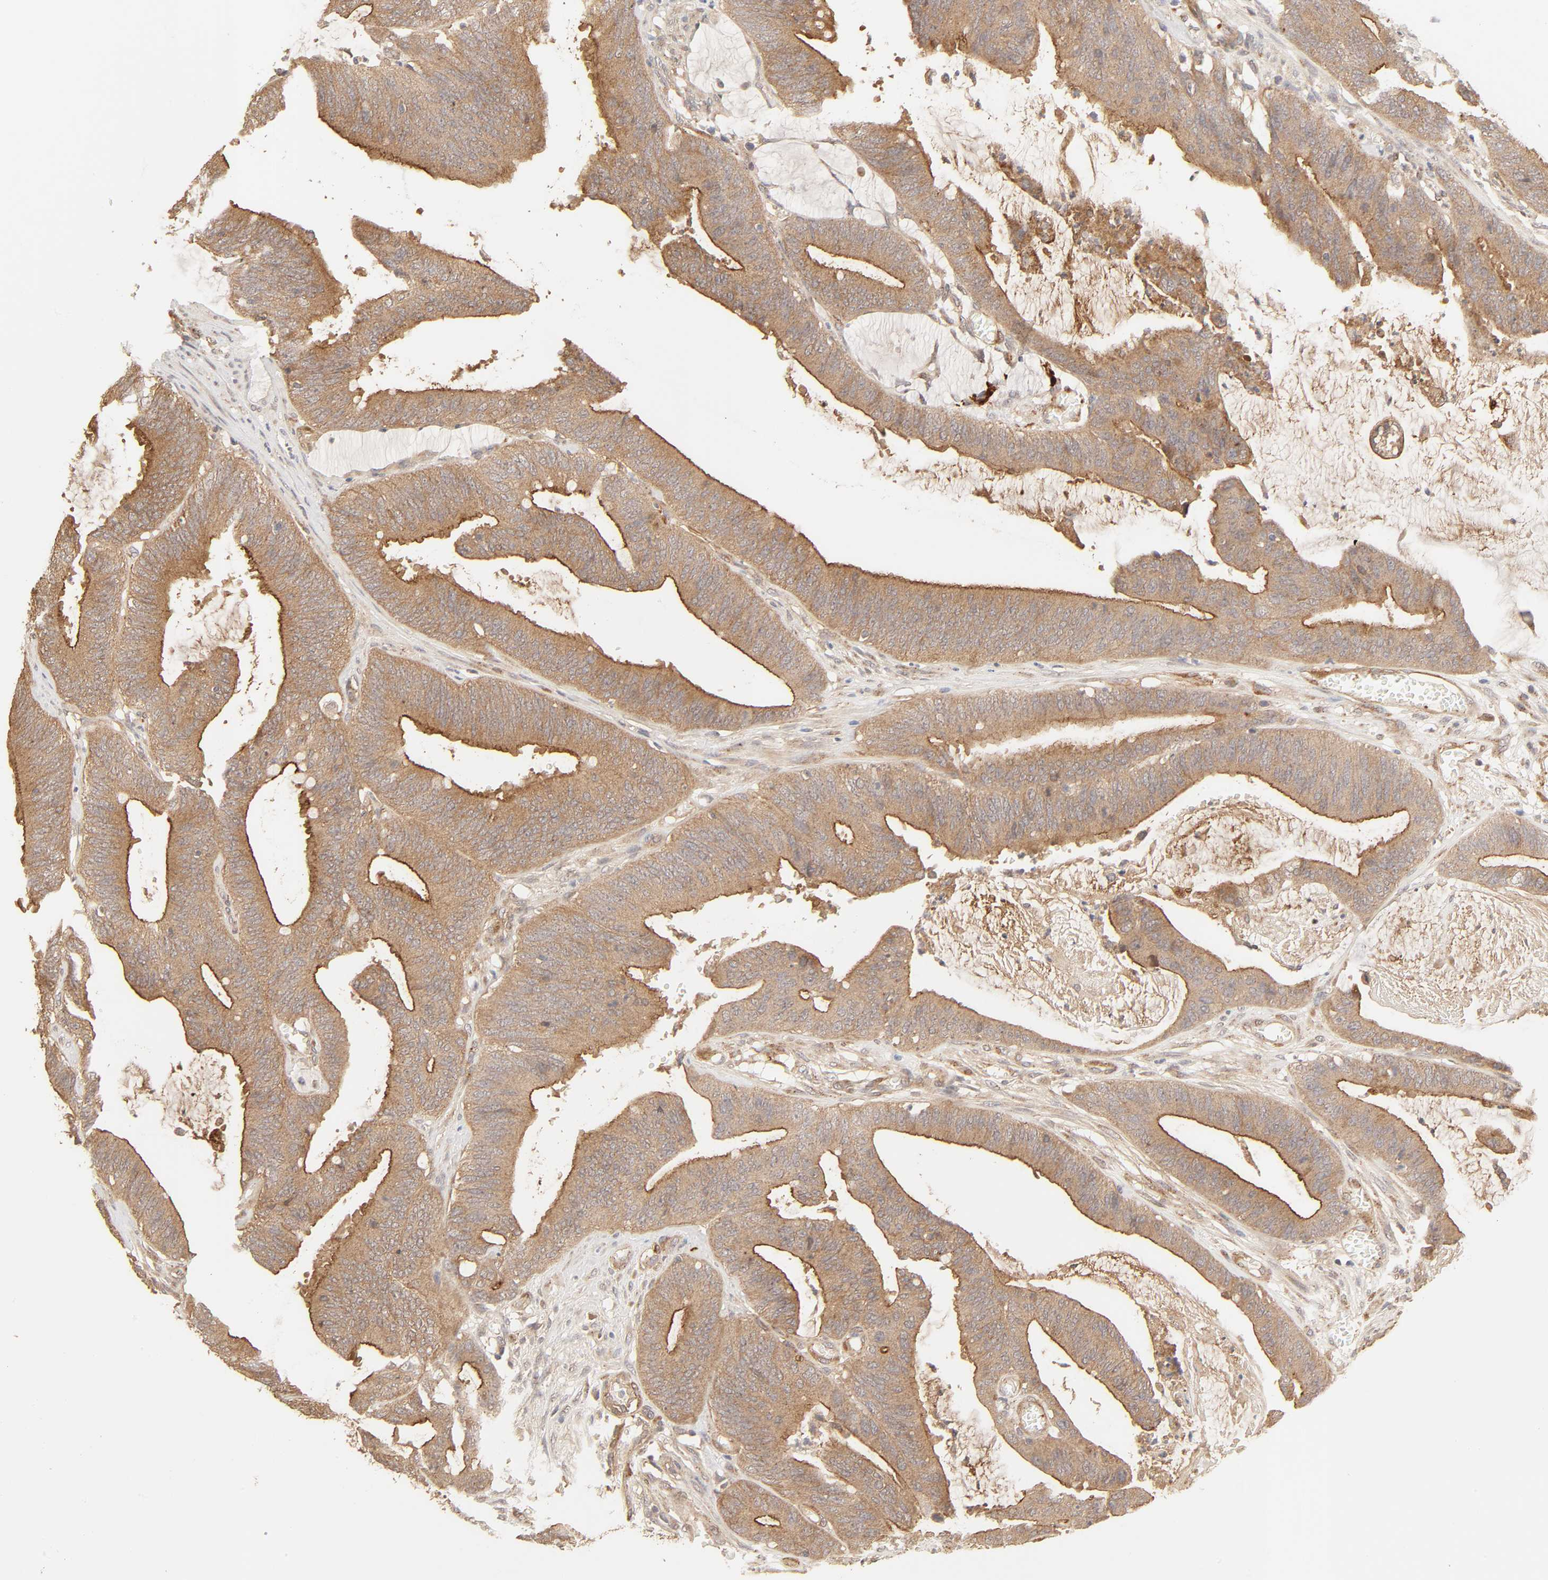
{"staining": {"intensity": "strong", "quantity": ">75%", "location": "cytoplasmic/membranous"}, "tissue": "colorectal cancer", "cell_type": "Tumor cells", "image_type": "cancer", "snomed": [{"axis": "morphology", "description": "Adenocarcinoma, NOS"}, {"axis": "topography", "description": "Rectum"}], "caption": "Strong cytoplasmic/membranous staining is seen in about >75% of tumor cells in colorectal adenocarcinoma.", "gene": "EPS8", "patient": {"sex": "female", "age": 66}}